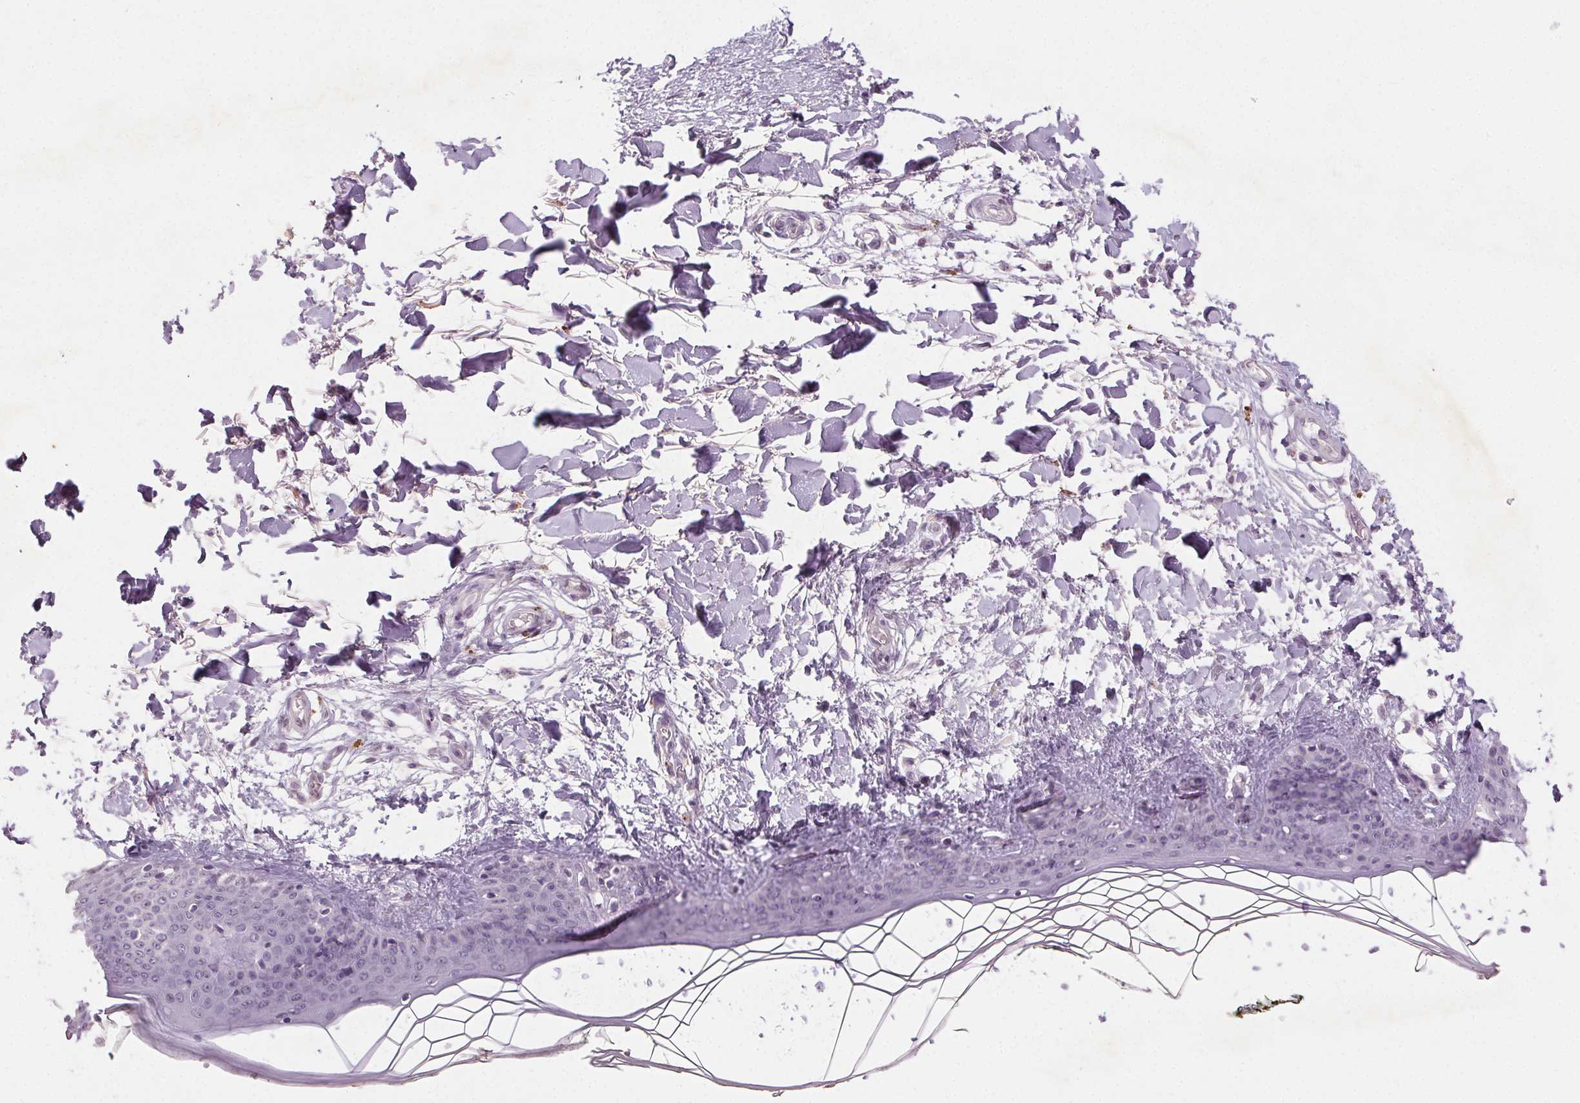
{"staining": {"intensity": "negative", "quantity": "none", "location": "none"}, "tissue": "skin", "cell_type": "Fibroblasts", "image_type": "normal", "snomed": [{"axis": "morphology", "description": "Normal tissue, NOS"}, {"axis": "topography", "description": "Skin"}], "caption": "Human skin stained for a protein using immunohistochemistry (IHC) demonstrates no expression in fibroblasts.", "gene": "CLTRN", "patient": {"sex": "female", "age": 34}}